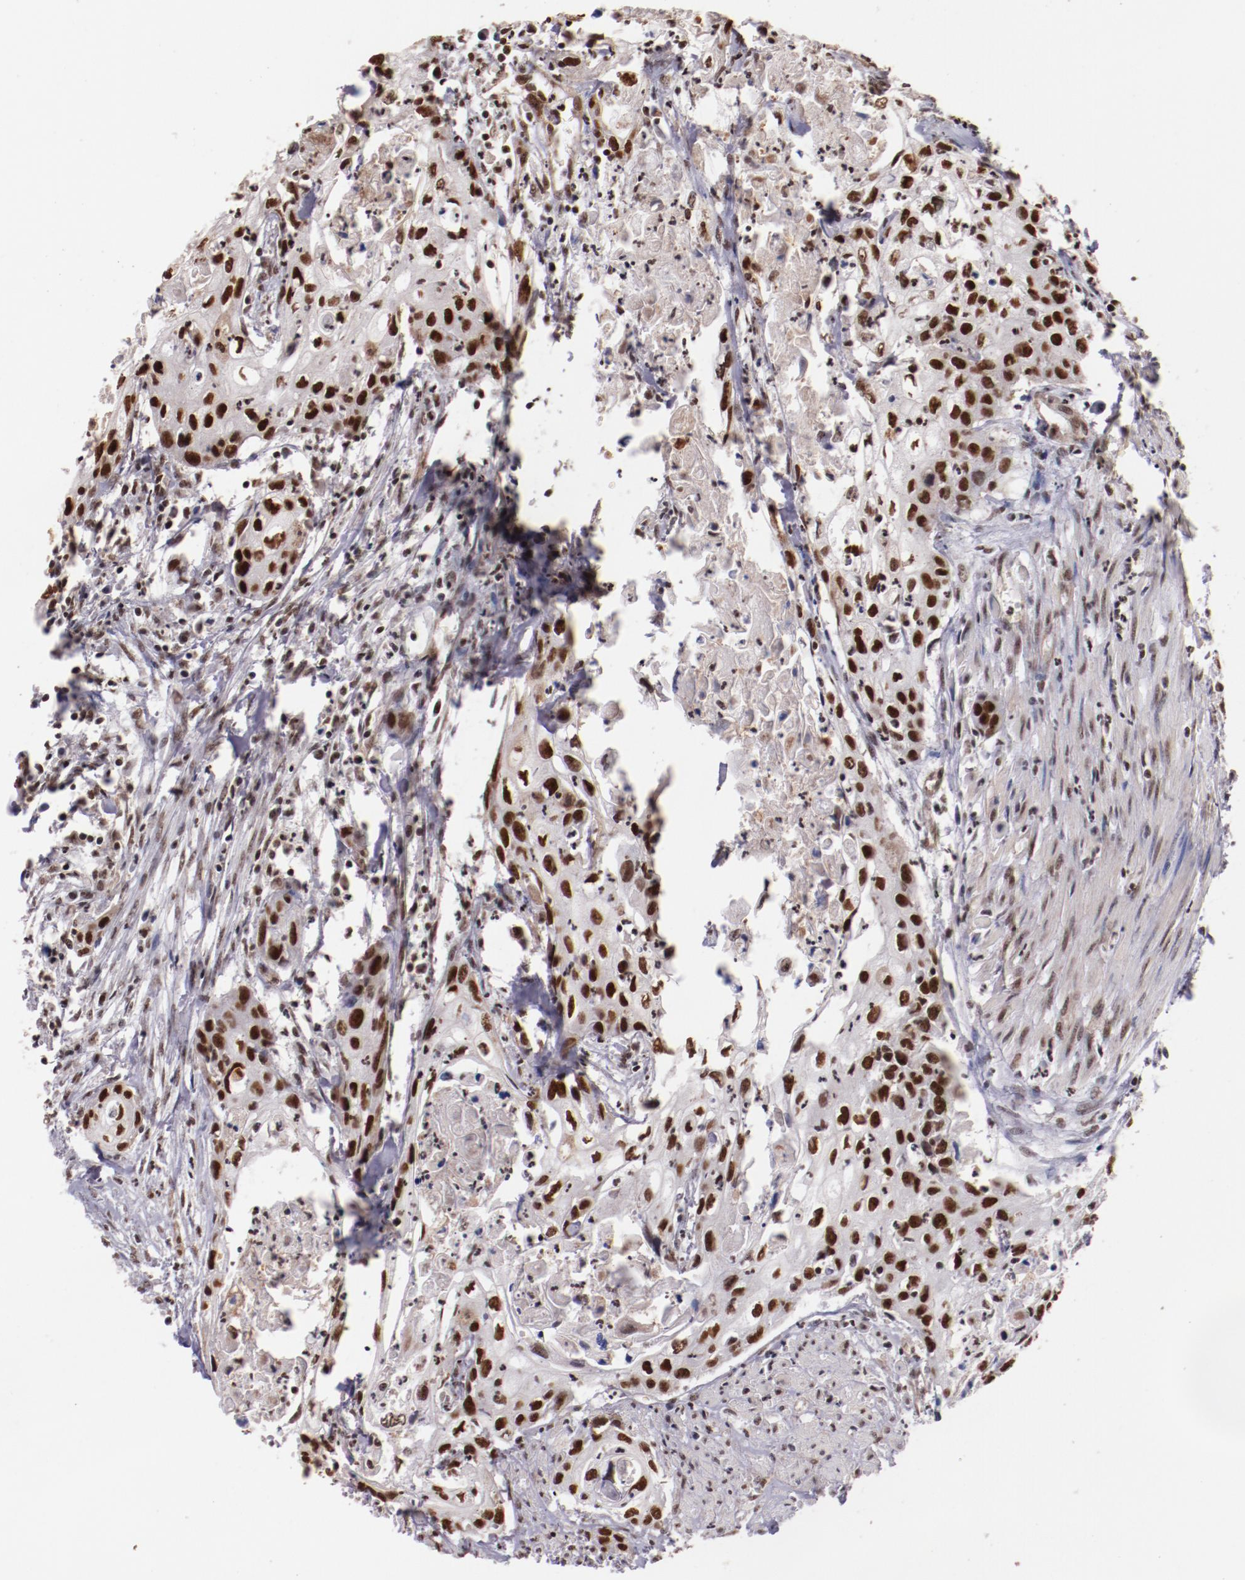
{"staining": {"intensity": "strong", "quantity": "25%-75%", "location": "nuclear"}, "tissue": "urothelial cancer", "cell_type": "Tumor cells", "image_type": "cancer", "snomed": [{"axis": "morphology", "description": "Urothelial carcinoma, High grade"}, {"axis": "topography", "description": "Urinary bladder"}], "caption": "Strong nuclear protein positivity is present in about 25%-75% of tumor cells in urothelial cancer.", "gene": "STAG2", "patient": {"sex": "male", "age": 54}}